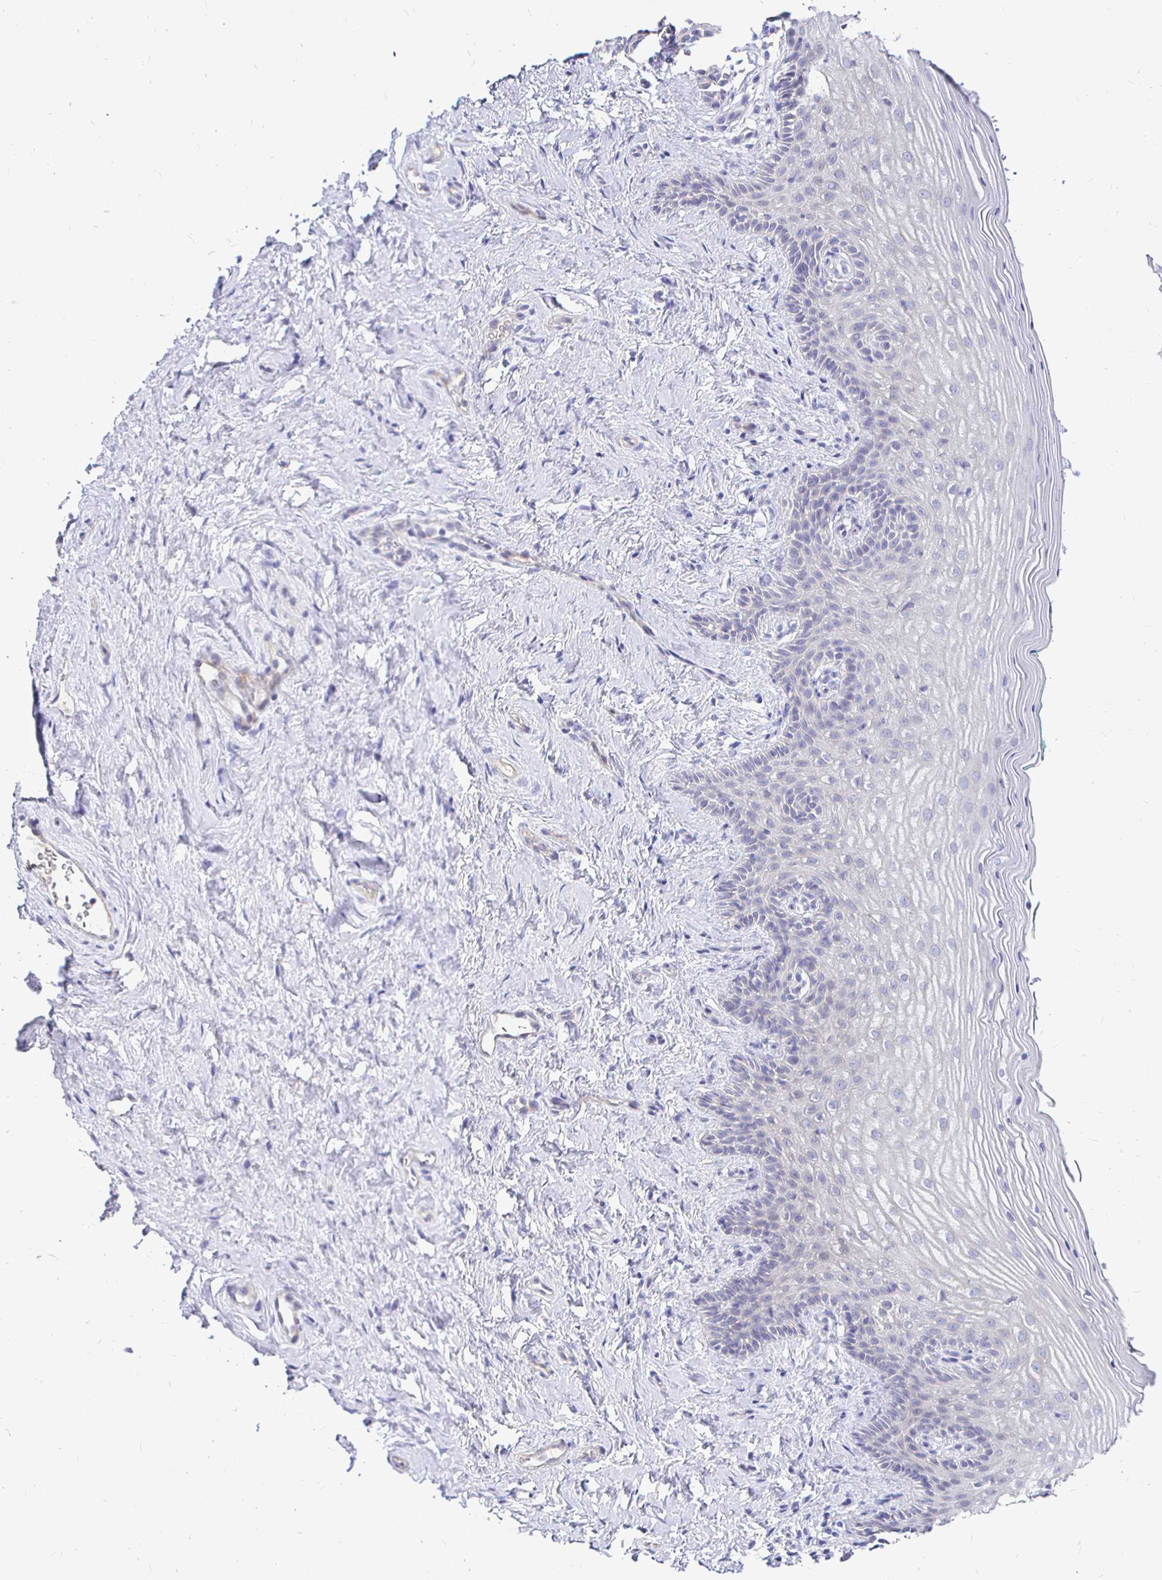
{"staining": {"intensity": "negative", "quantity": "none", "location": "none"}, "tissue": "vagina", "cell_type": "Squamous epithelial cells", "image_type": "normal", "snomed": [{"axis": "morphology", "description": "Normal tissue, NOS"}, {"axis": "topography", "description": "Vagina"}], "caption": "Vagina stained for a protein using immunohistochemistry shows no positivity squamous epithelial cells.", "gene": "NECAB1", "patient": {"sex": "female", "age": 45}}